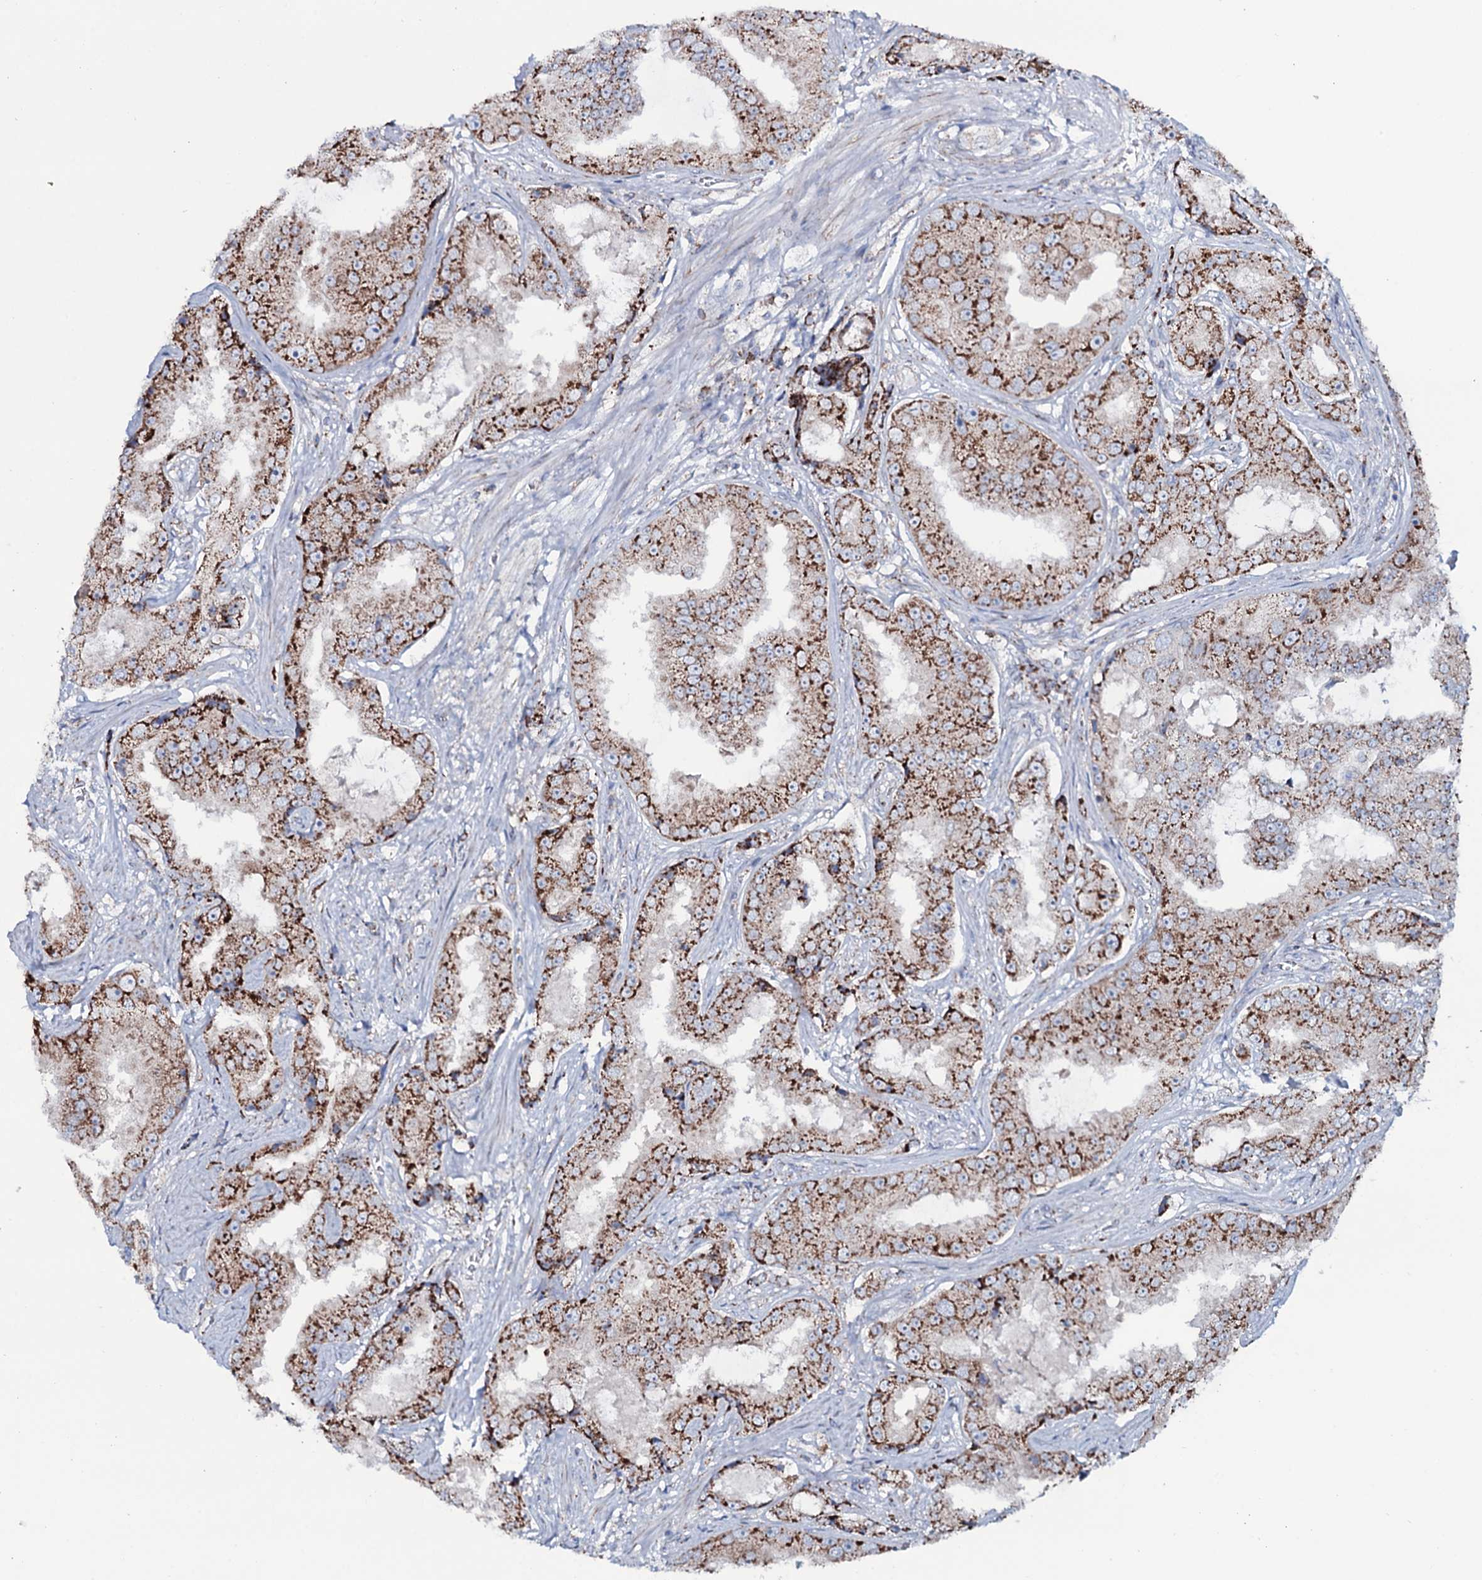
{"staining": {"intensity": "strong", "quantity": ">75%", "location": "cytoplasmic/membranous"}, "tissue": "prostate cancer", "cell_type": "Tumor cells", "image_type": "cancer", "snomed": [{"axis": "morphology", "description": "Adenocarcinoma, High grade"}, {"axis": "topography", "description": "Prostate"}], "caption": "IHC staining of adenocarcinoma (high-grade) (prostate), which shows high levels of strong cytoplasmic/membranous staining in about >75% of tumor cells indicating strong cytoplasmic/membranous protein expression. The staining was performed using DAB (brown) for protein detection and nuclei were counterstained in hematoxylin (blue).", "gene": "MRPS35", "patient": {"sex": "male", "age": 73}}